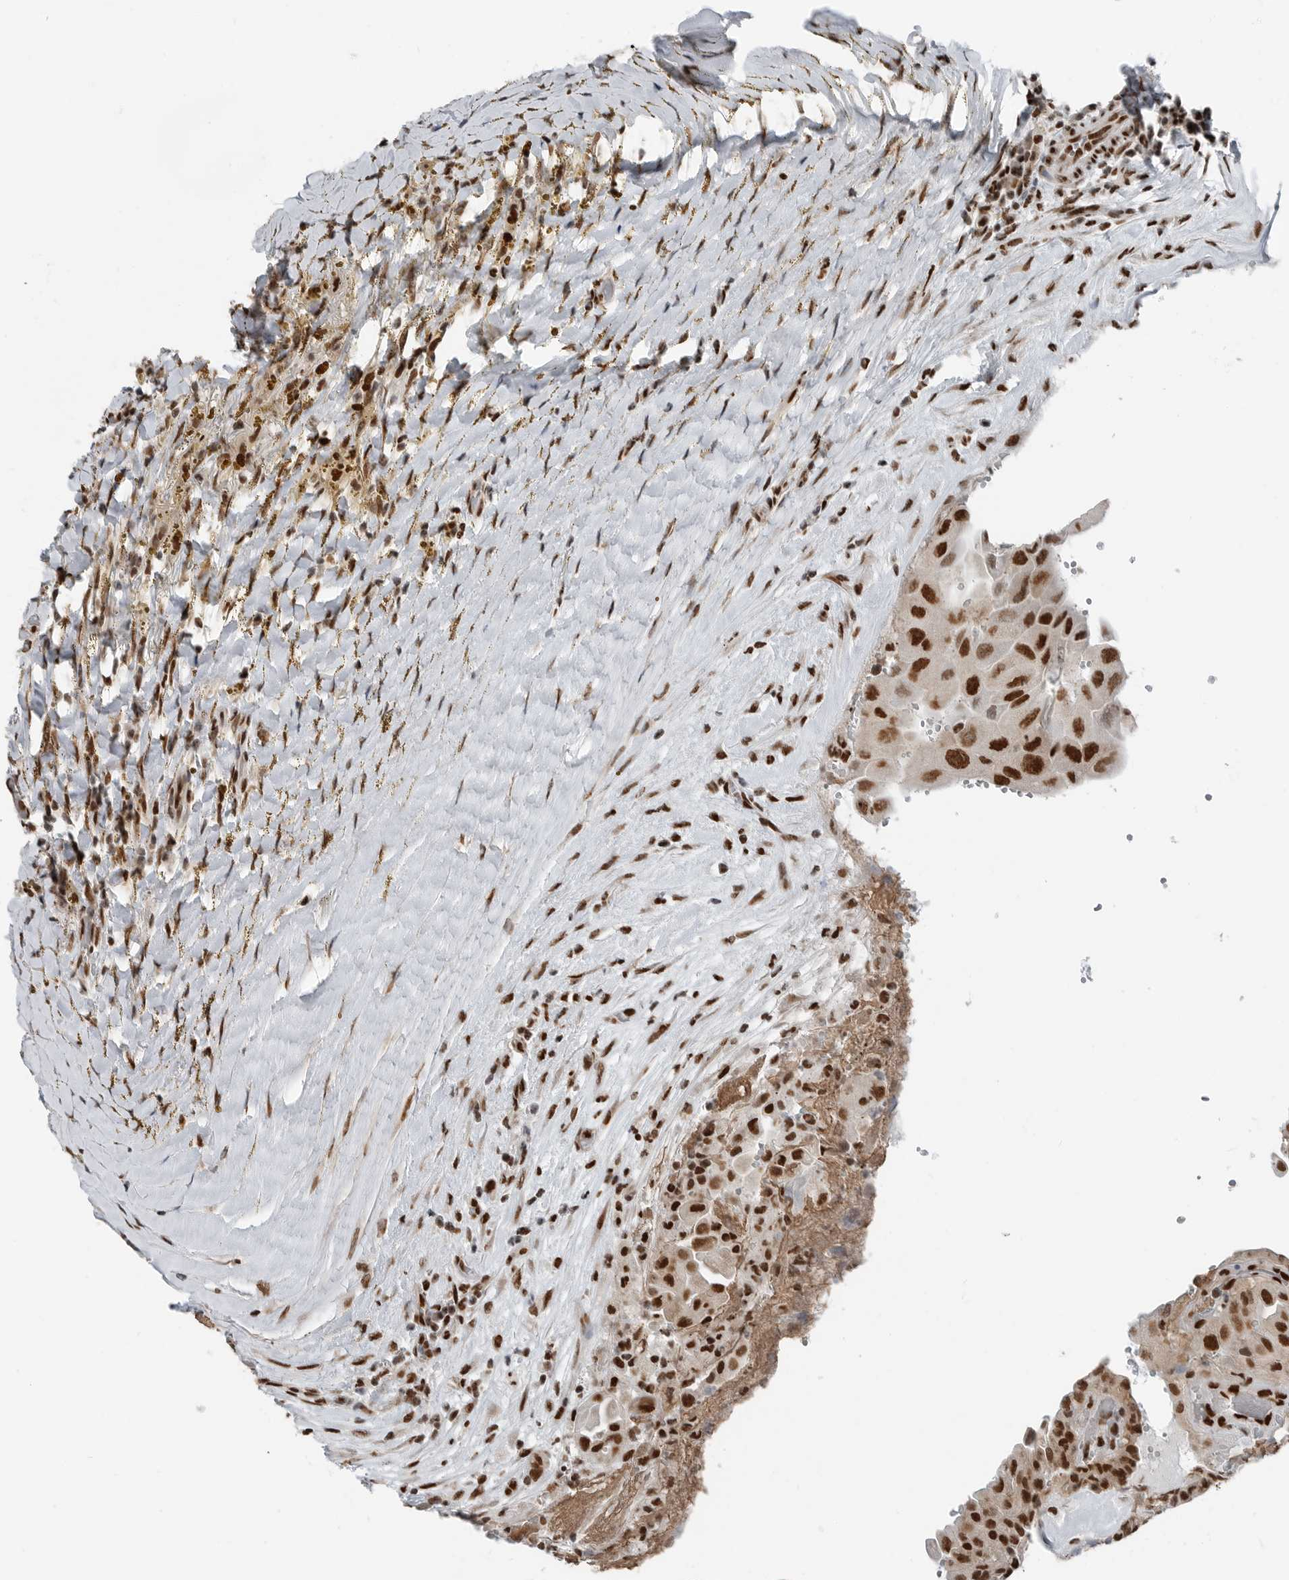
{"staining": {"intensity": "strong", "quantity": ">75%", "location": "nuclear"}, "tissue": "thyroid cancer", "cell_type": "Tumor cells", "image_type": "cancer", "snomed": [{"axis": "morphology", "description": "Papillary adenocarcinoma, NOS"}, {"axis": "topography", "description": "Thyroid gland"}], "caption": "Tumor cells reveal high levels of strong nuclear positivity in approximately >75% of cells in human papillary adenocarcinoma (thyroid). (DAB IHC with brightfield microscopy, high magnification).", "gene": "BLZF1", "patient": {"sex": "male", "age": 77}}